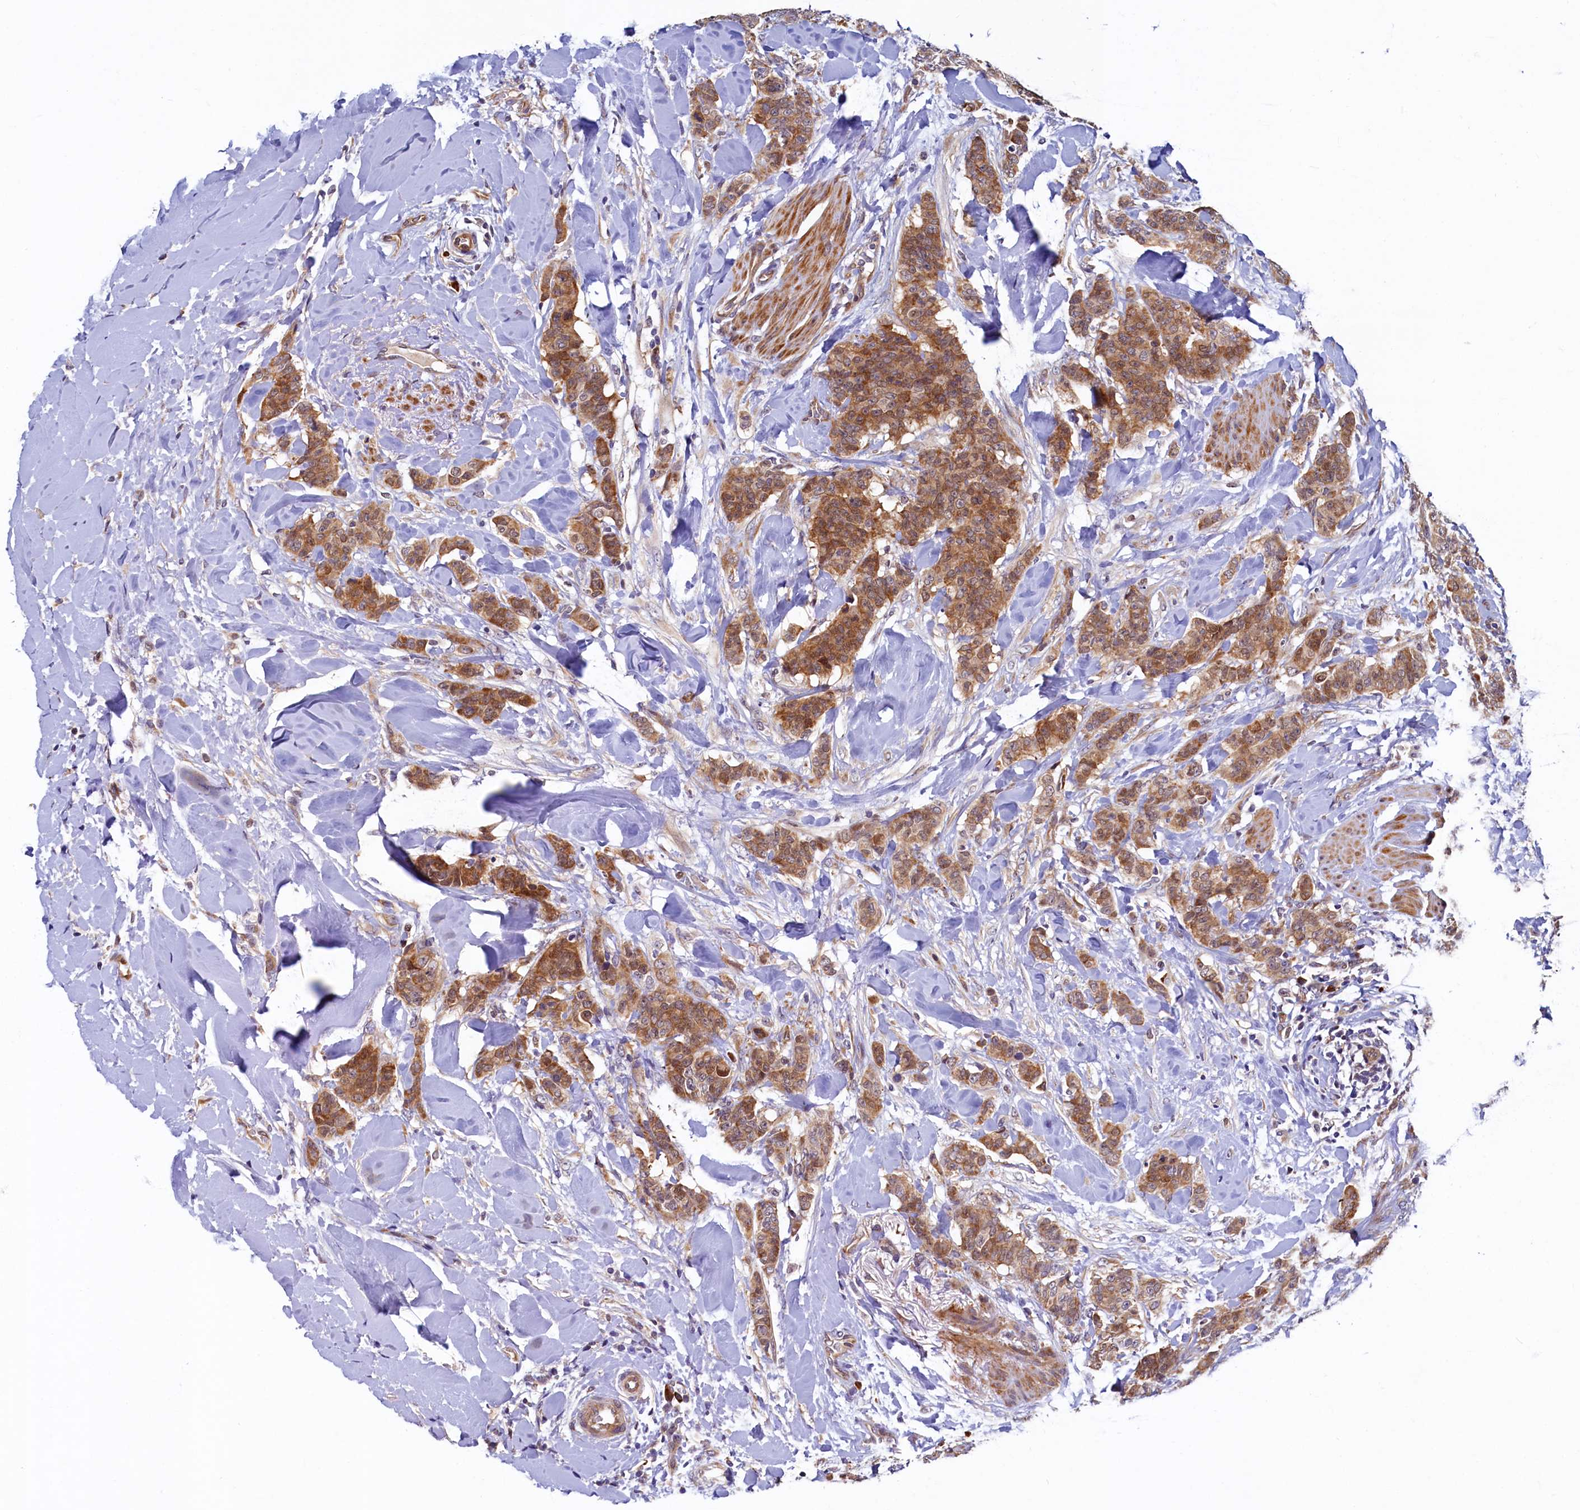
{"staining": {"intensity": "moderate", "quantity": ">75%", "location": "cytoplasmic/membranous"}, "tissue": "breast cancer", "cell_type": "Tumor cells", "image_type": "cancer", "snomed": [{"axis": "morphology", "description": "Duct carcinoma"}, {"axis": "topography", "description": "Breast"}], "caption": "Immunohistochemistry (IHC) (DAB) staining of human breast cancer (infiltrating ductal carcinoma) exhibits moderate cytoplasmic/membranous protein staining in about >75% of tumor cells. (DAB (3,3'-diaminobenzidine) IHC, brown staining for protein, blue staining for nuclei).", "gene": "SLC16A14", "patient": {"sex": "female", "age": 40}}